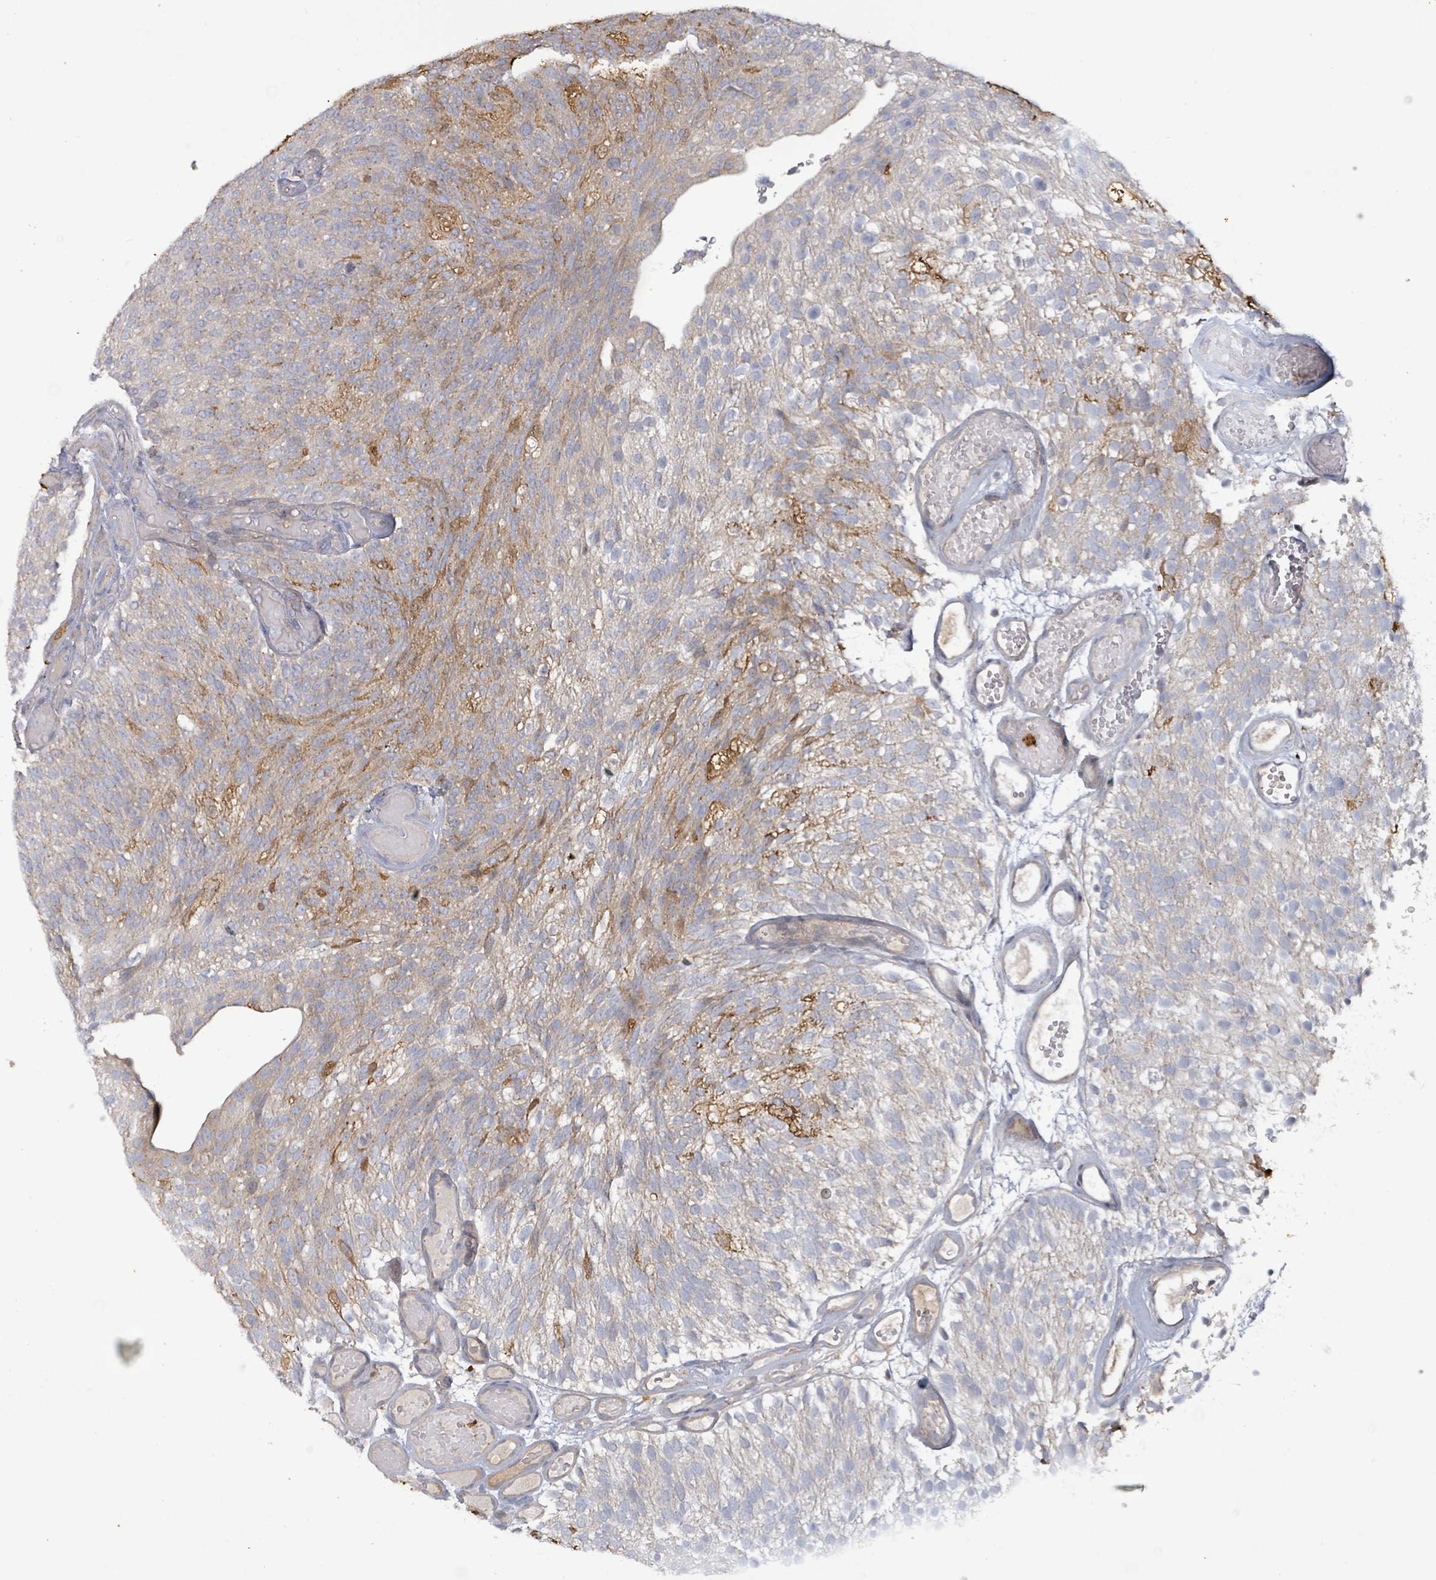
{"staining": {"intensity": "moderate", "quantity": "<25%", "location": "cytoplasmic/membranous"}, "tissue": "urothelial cancer", "cell_type": "Tumor cells", "image_type": "cancer", "snomed": [{"axis": "morphology", "description": "Urothelial carcinoma, Low grade"}, {"axis": "topography", "description": "Urinary bladder"}], "caption": "Tumor cells display low levels of moderate cytoplasmic/membranous expression in about <25% of cells in human urothelial cancer.", "gene": "FAM210A", "patient": {"sex": "male", "age": 78}}